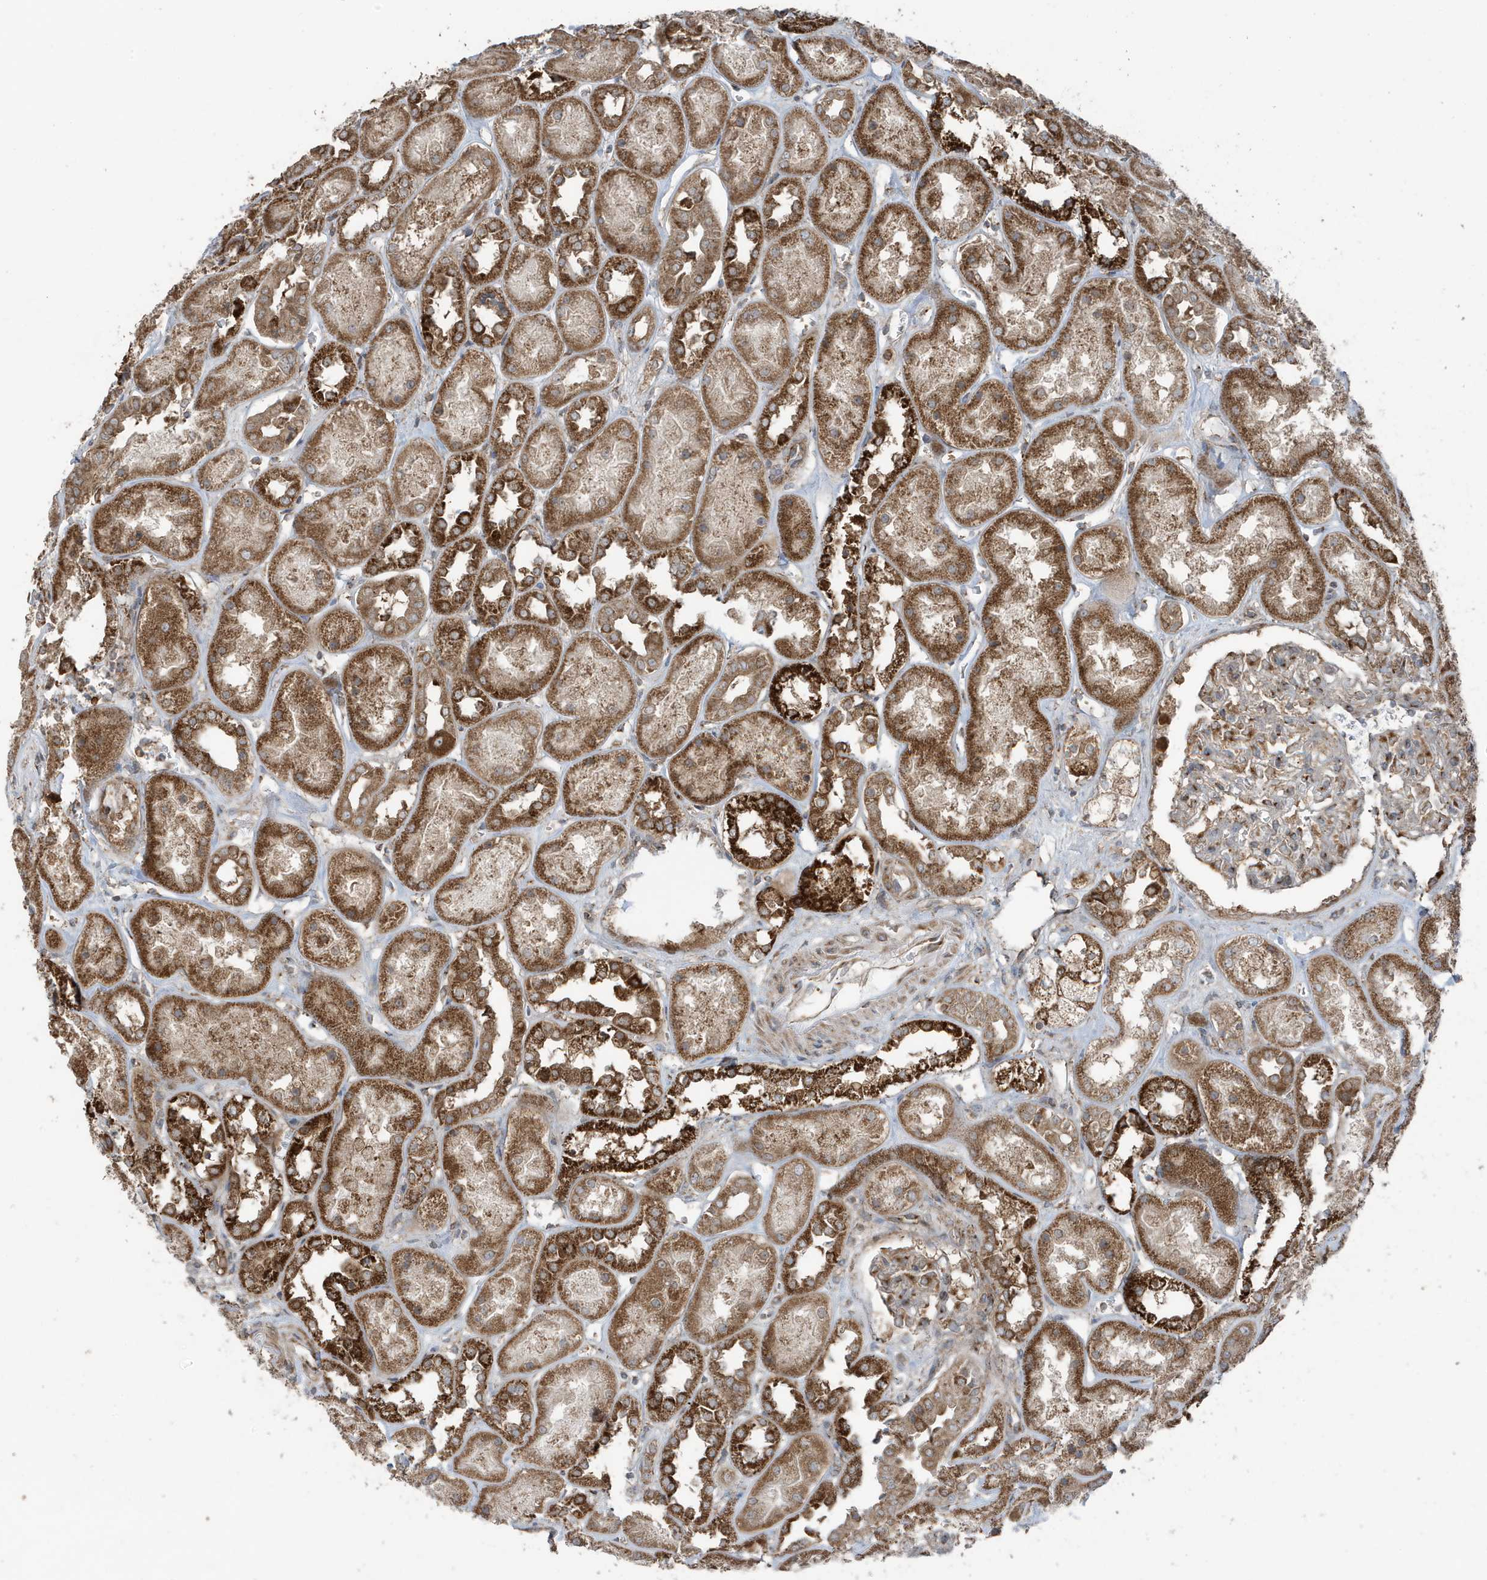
{"staining": {"intensity": "moderate", "quantity": "25%-75%", "location": "cytoplasmic/membranous"}, "tissue": "kidney", "cell_type": "Cells in glomeruli", "image_type": "normal", "snomed": [{"axis": "morphology", "description": "Normal tissue, NOS"}, {"axis": "topography", "description": "Kidney"}], "caption": "Unremarkable kidney displays moderate cytoplasmic/membranous positivity in approximately 25%-75% of cells in glomeruli, visualized by immunohistochemistry. Using DAB (brown) and hematoxylin (blue) stains, captured at high magnification using brightfield microscopy.", "gene": "GOLGA4", "patient": {"sex": "male", "age": 70}}